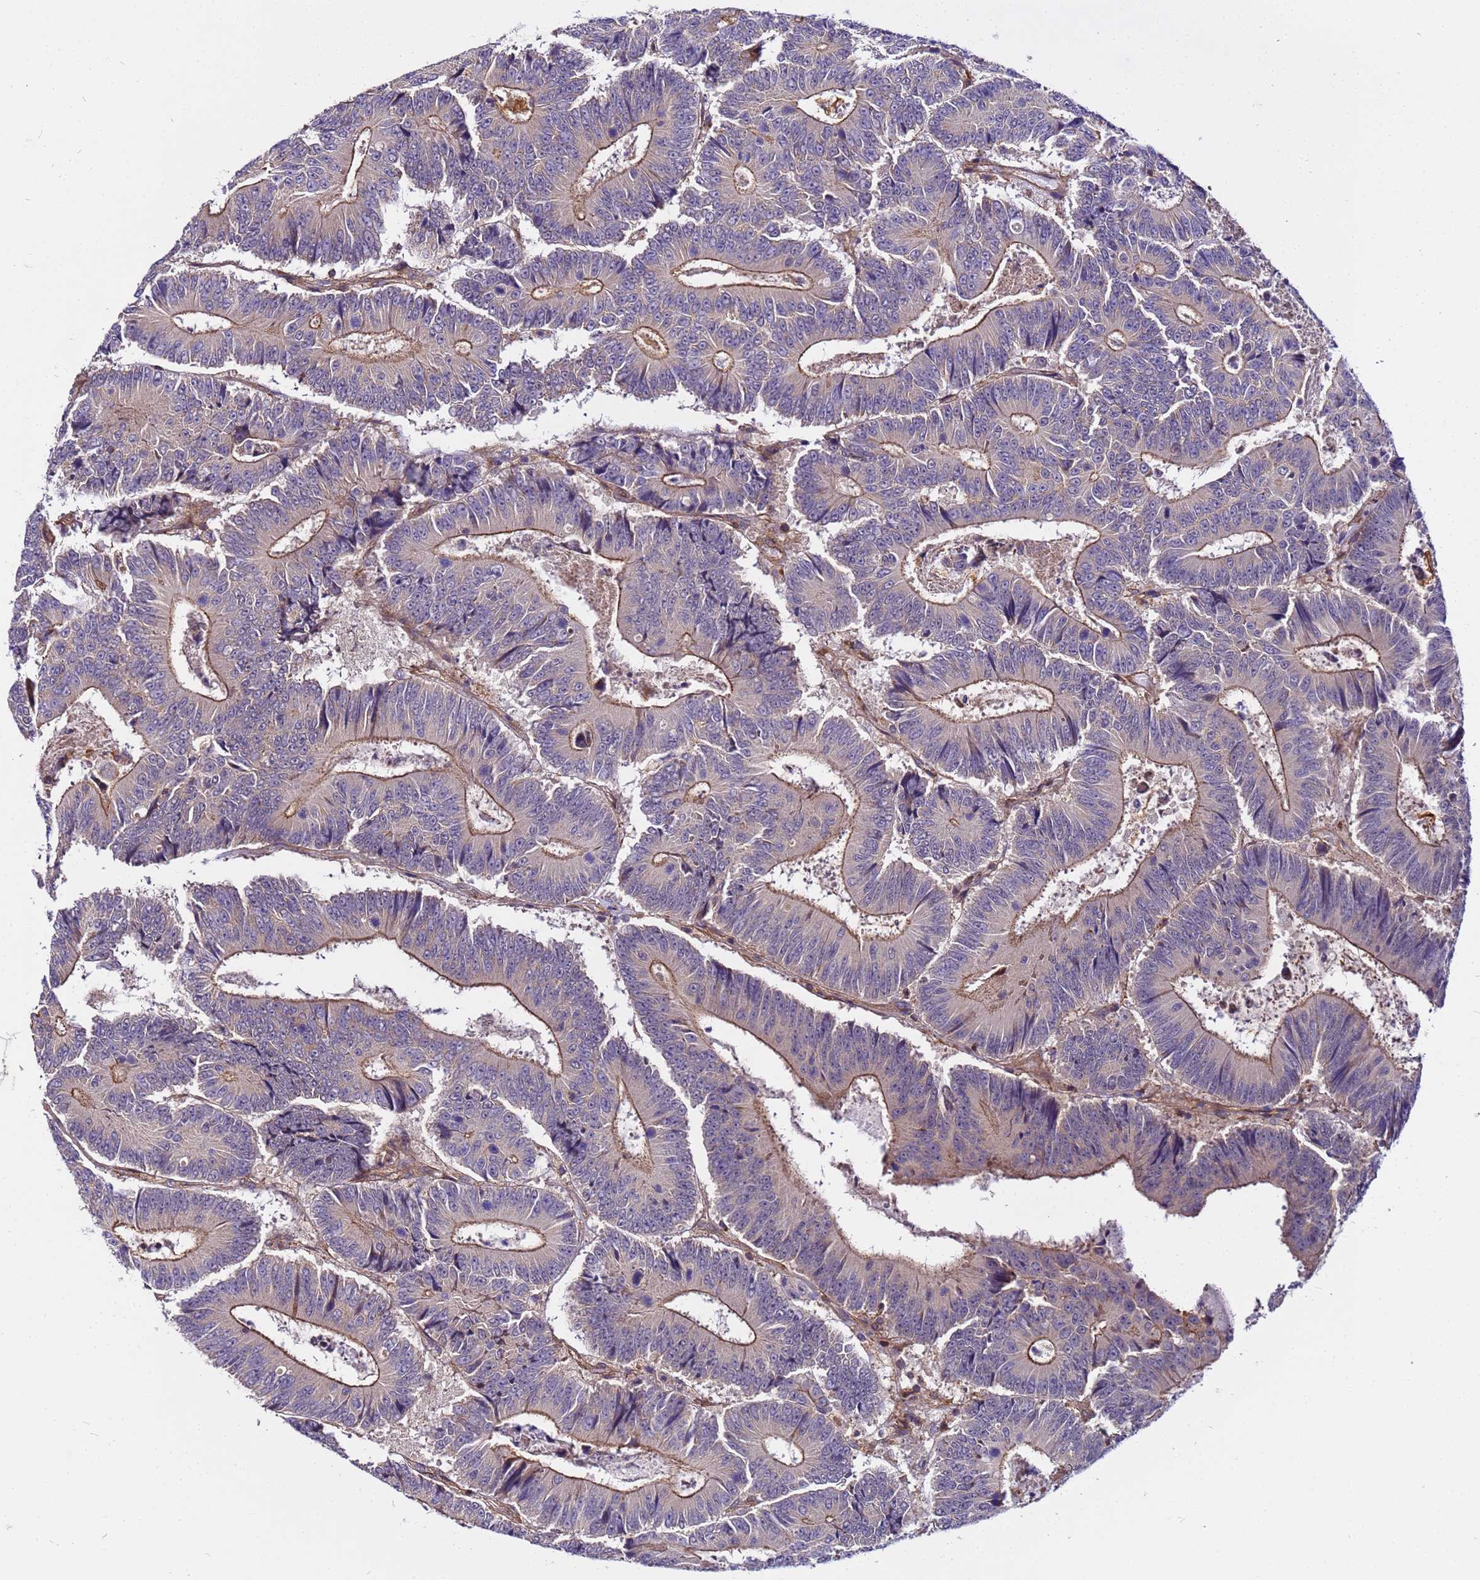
{"staining": {"intensity": "moderate", "quantity": ">75%", "location": "cytoplasmic/membranous"}, "tissue": "colorectal cancer", "cell_type": "Tumor cells", "image_type": "cancer", "snomed": [{"axis": "morphology", "description": "Adenocarcinoma, NOS"}, {"axis": "topography", "description": "Colon"}], "caption": "Immunohistochemical staining of human colorectal cancer demonstrates medium levels of moderate cytoplasmic/membranous positivity in about >75% of tumor cells. (brown staining indicates protein expression, while blue staining denotes nuclei).", "gene": "STK38", "patient": {"sex": "male", "age": 83}}